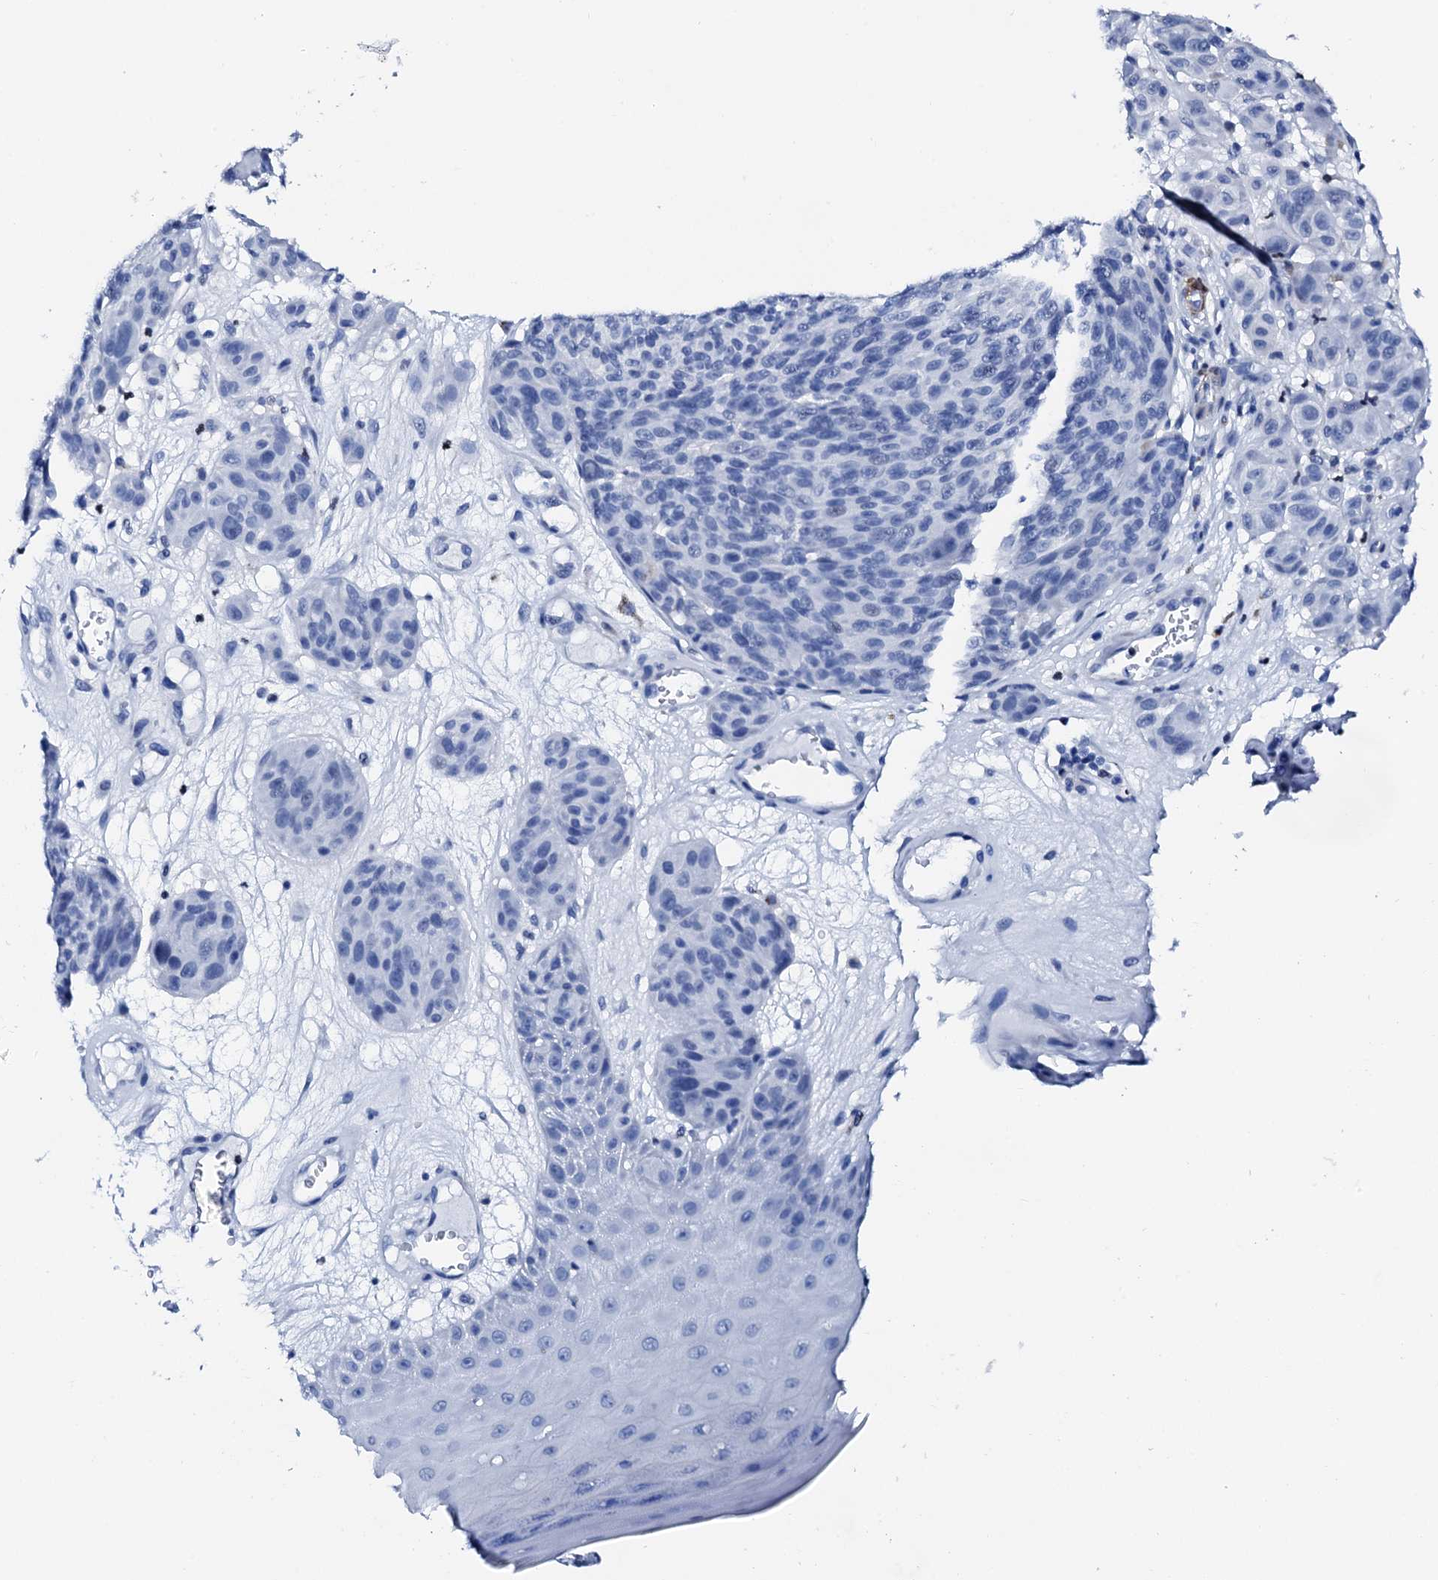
{"staining": {"intensity": "negative", "quantity": "none", "location": "none"}, "tissue": "melanoma", "cell_type": "Tumor cells", "image_type": "cancer", "snomed": [{"axis": "morphology", "description": "Malignant melanoma, NOS"}, {"axis": "topography", "description": "Skin"}], "caption": "There is no significant expression in tumor cells of malignant melanoma.", "gene": "NRIP2", "patient": {"sex": "male", "age": 83}}